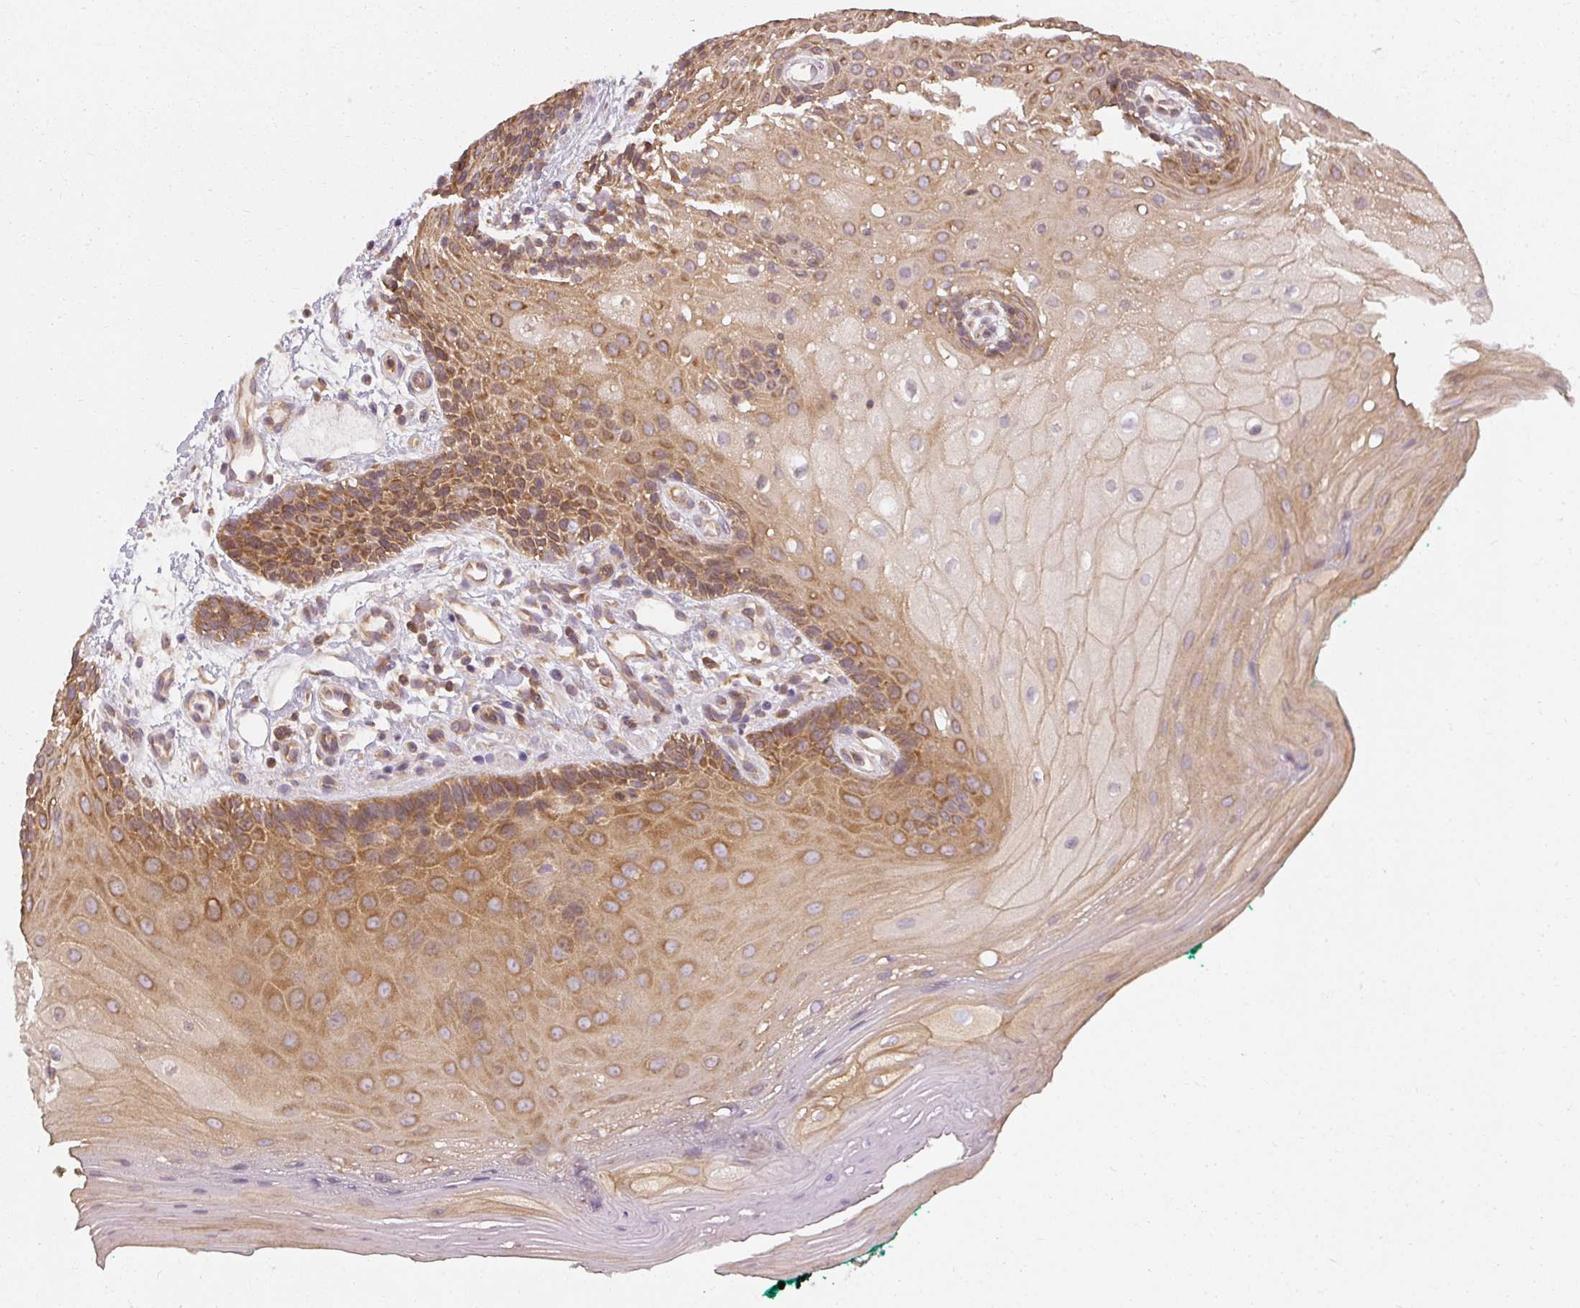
{"staining": {"intensity": "strong", "quantity": "25%-75%", "location": "cytoplasmic/membranous"}, "tissue": "oral mucosa", "cell_type": "Squamous epithelial cells", "image_type": "normal", "snomed": [{"axis": "morphology", "description": "Normal tissue, NOS"}, {"axis": "morphology", "description": "Squamous cell carcinoma, NOS"}, {"axis": "topography", "description": "Oral tissue"}, {"axis": "topography", "description": "Tounge, NOS"}, {"axis": "topography", "description": "Head-Neck"}], "caption": "The immunohistochemical stain highlights strong cytoplasmic/membranous positivity in squamous epithelial cells of normal oral mucosa. The protein of interest is shown in brown color, while the nuclei are stained blue.", "gene": "RPL24", "patient": {"sex": "male", "age": 79}}